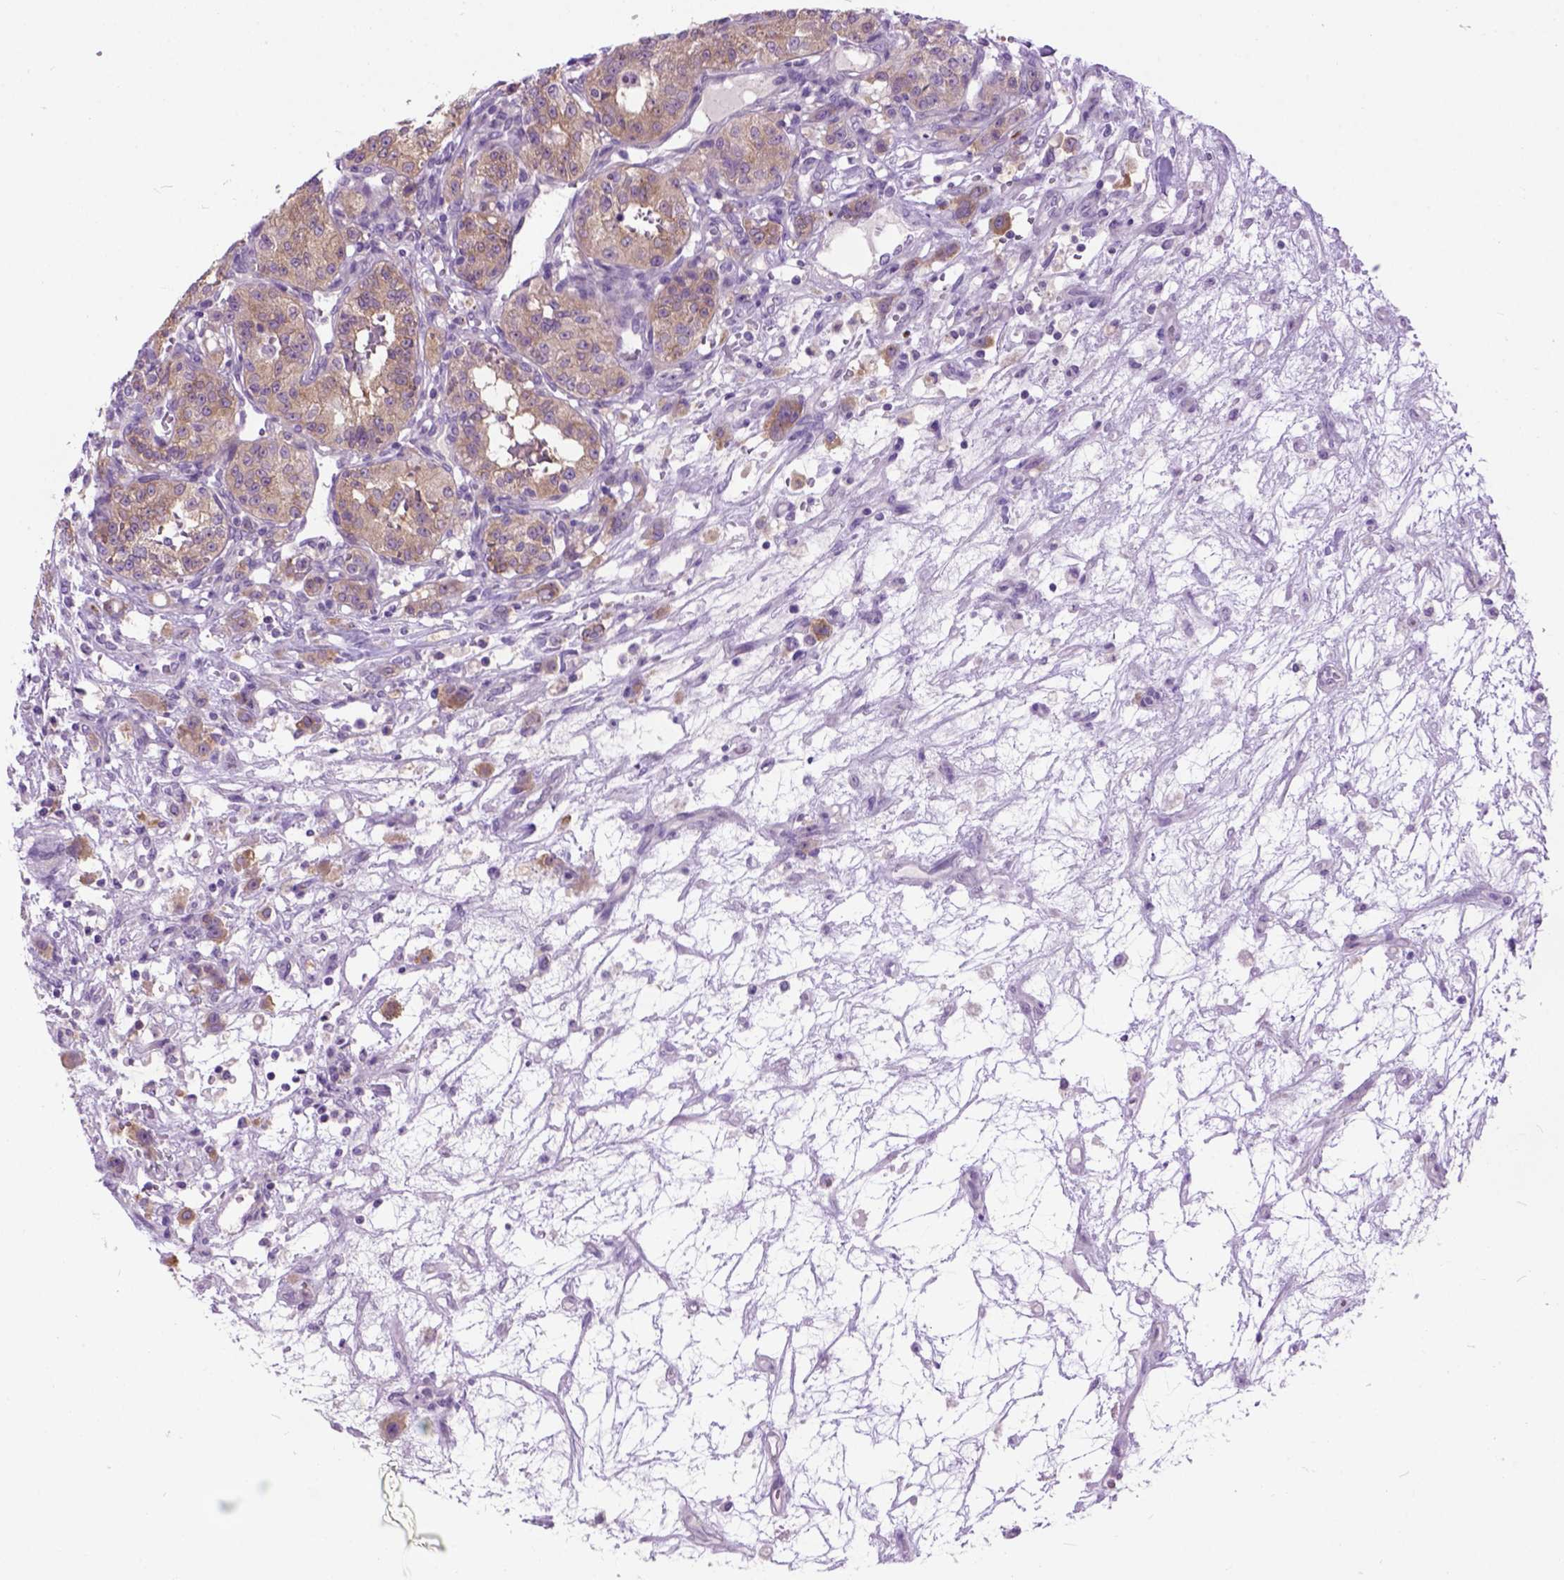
{"staining": {"intensity": "weak", "quantity": ">75%", "location": "cytoplasmic/membranous"}, "tissue": "renal cancer", "cell_type": "Tumor cells", "image_type": "cancer", "snomed": [{"axis": "morphology", "description": "Adenocarcinoma, NOS"}, {"axis": "topography", "description": "Kidney"}], "caption": "A low amount of weak cytoplasmic/membranous positivity is identified in about >75% of tumor cells in adenocarcinoma (renal) tissue.", "gene": "MAPT", "patient": {"sex": "female", "age": 63}}